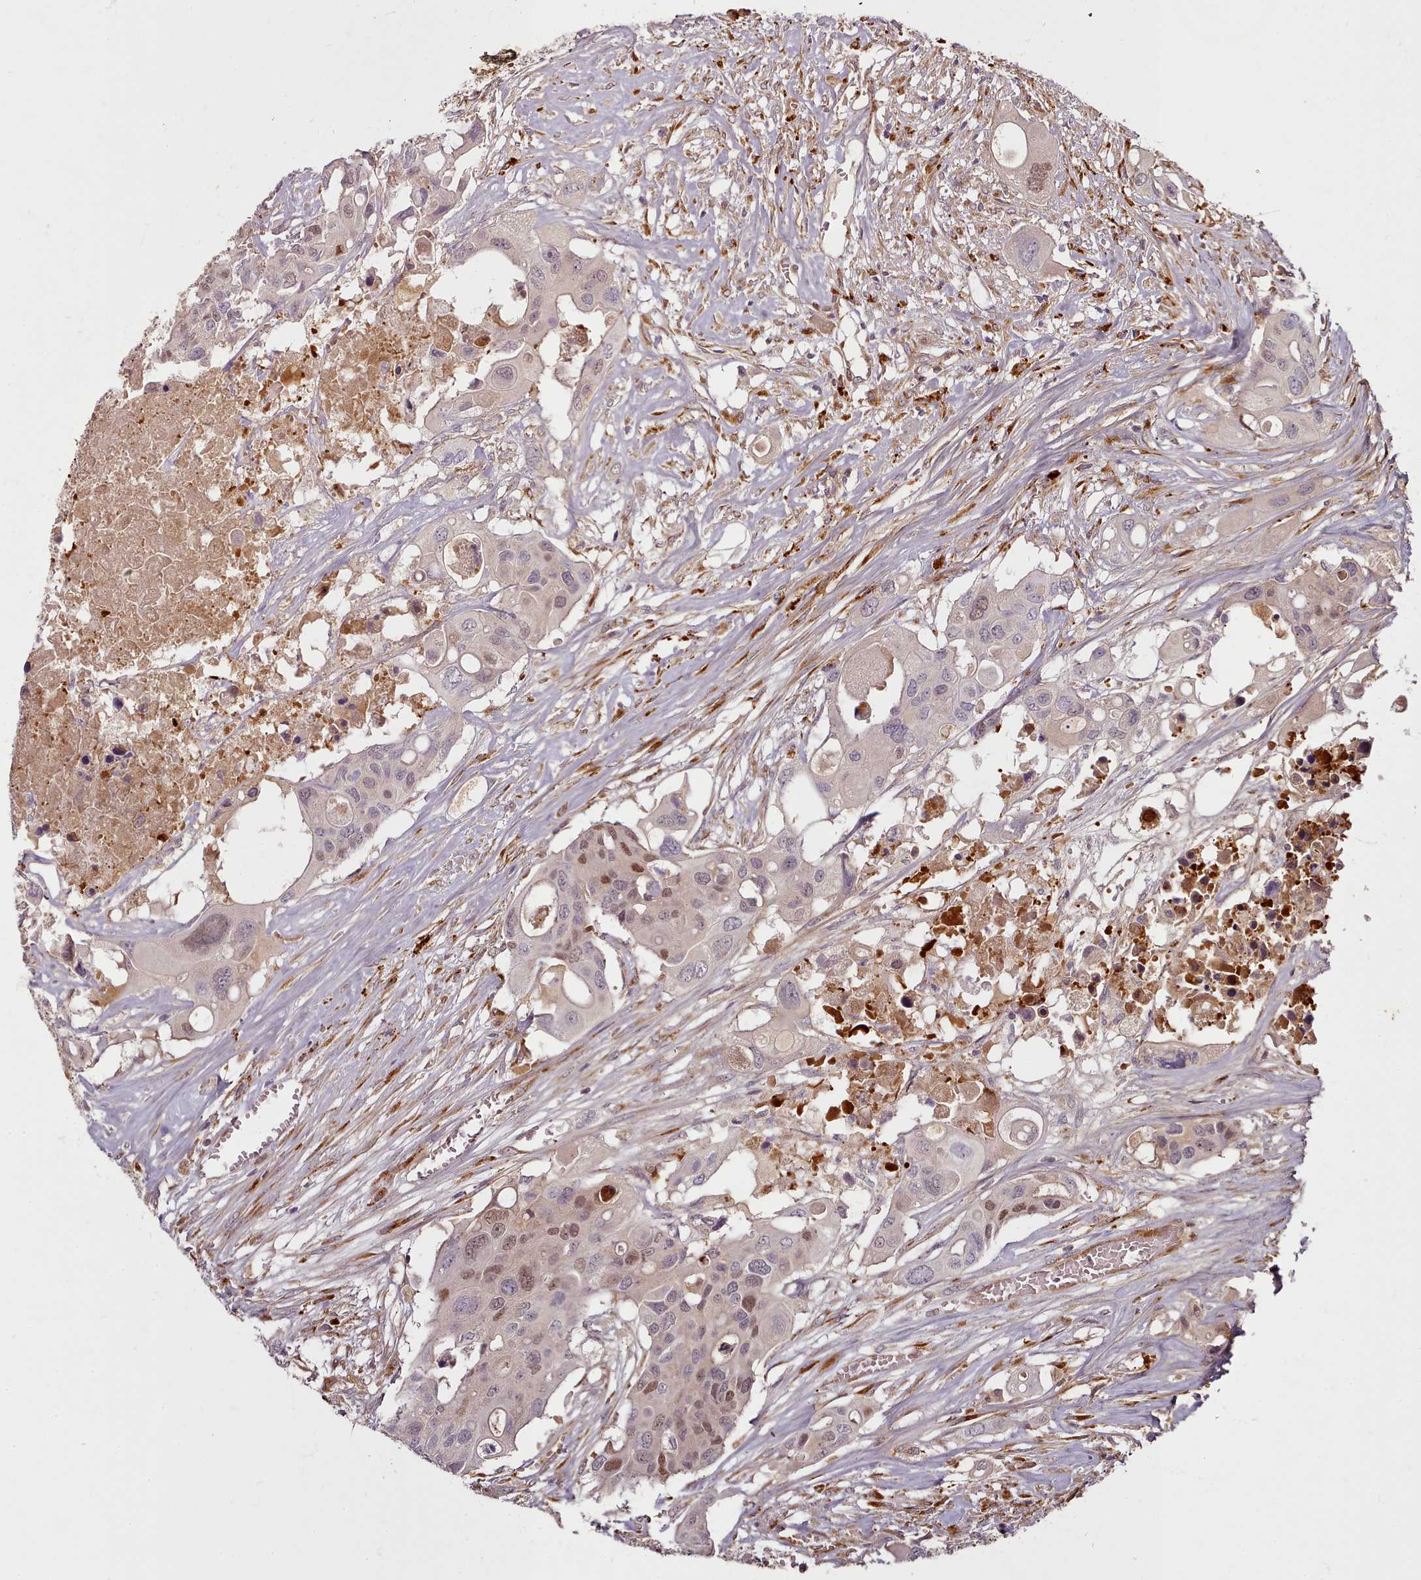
{"staining": {"intensity": "moderate", "quantity": "25%-75%", "location": "nuclear"}, "tissue": "colorectal cancer", "cell_type": "Tumor cells", "image_type": "cancer", "snomed": [{"axis": "morphology", "description": "Adenocarcinoma, NOS"}, {"axis": "topography", "description": "Colon"}], "caption": "Colorectal cancer stained for a protein (brown) demonstrates moderate nuclear positive staining in about 25%-75% of tumor cells.", "gene": "C1QTNF5", "patient": {"sex": "male", "age": 77}}